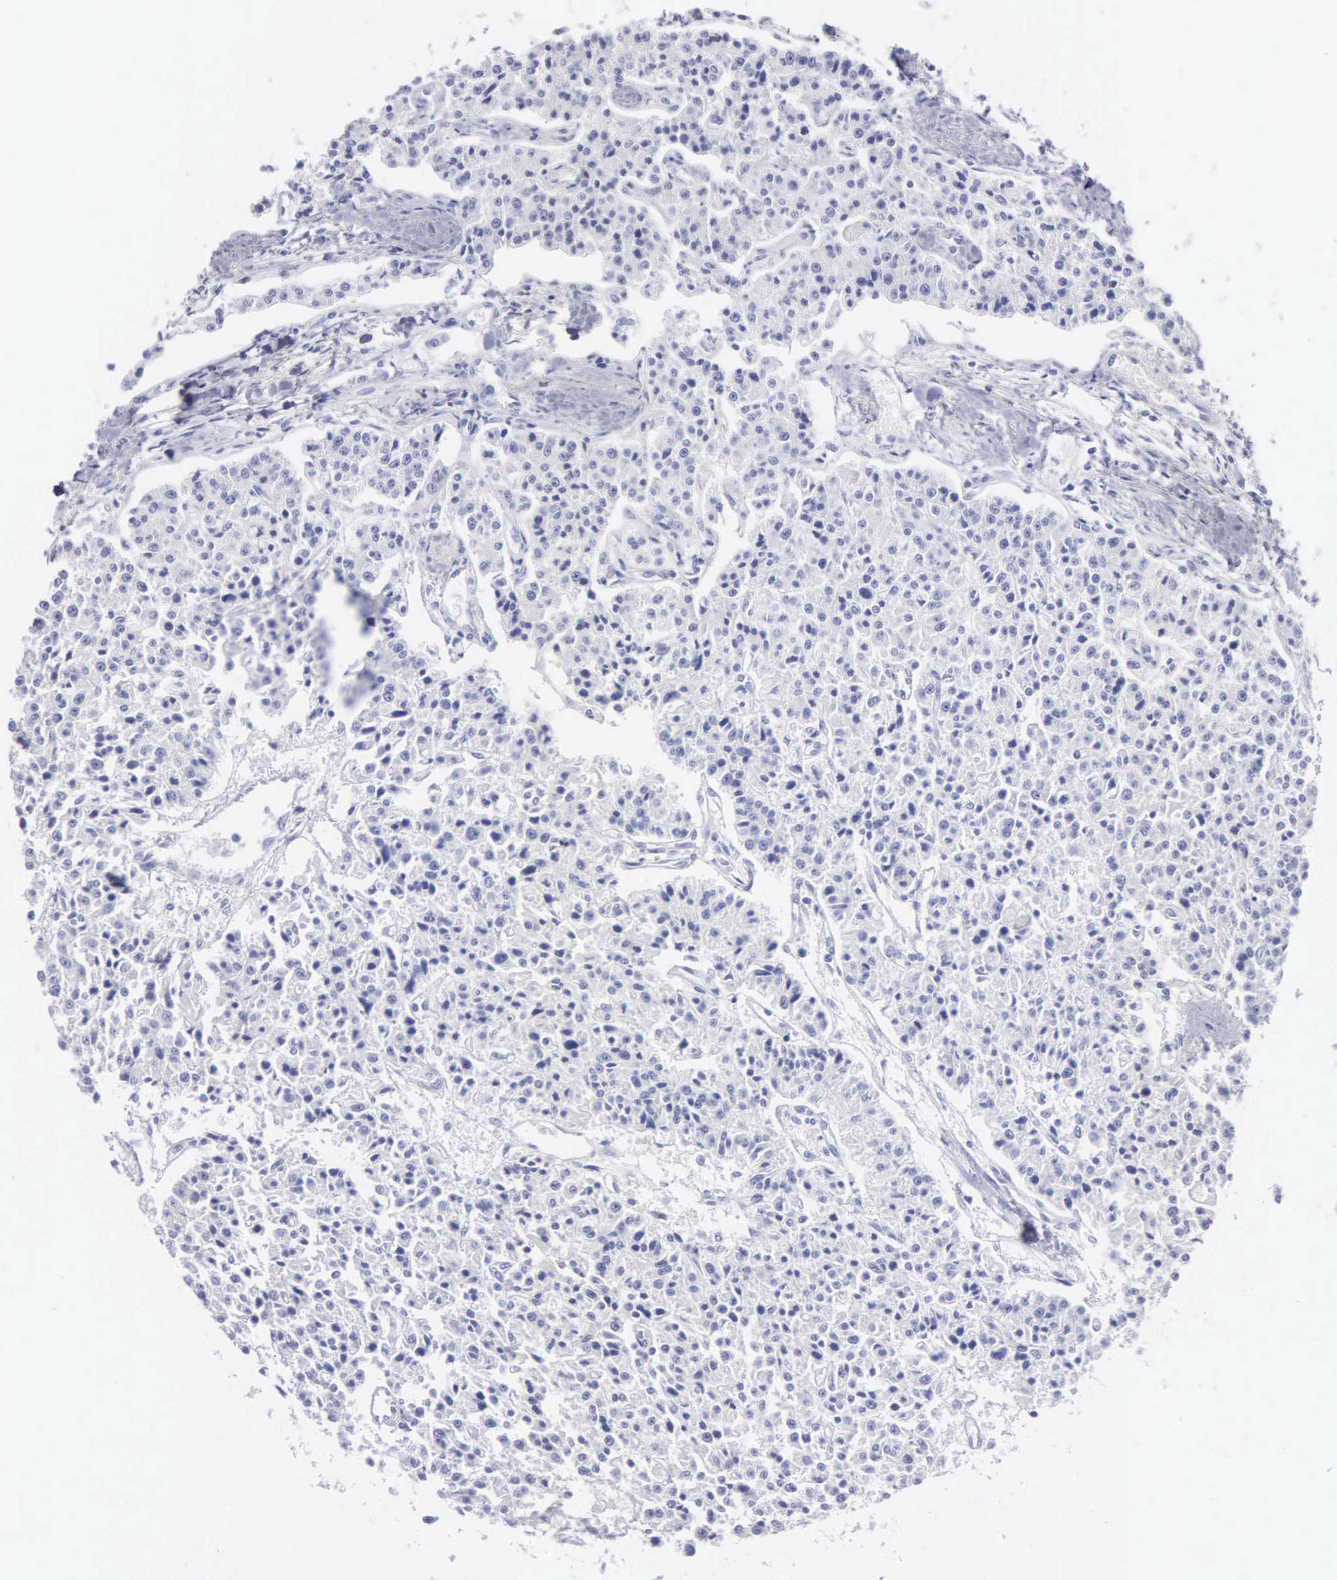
{"staining": {"intensity": "negative", "quantity": "none", "location": "none"}, "tissue": "carcinoid", "cell_type": "Tumor cells", "image_type": "cancer", "snomed": [{"axis": "morphology", "description": "Carcinoid, malignant, NOS"}, {"axis": "topography", "description": "Stomach"}], "caption": "Immunohistochemistry of carcinoid shows no positivity in tumor cells.", "gene": "CTSL", "patient": {"sex": "female", "age": 76}}